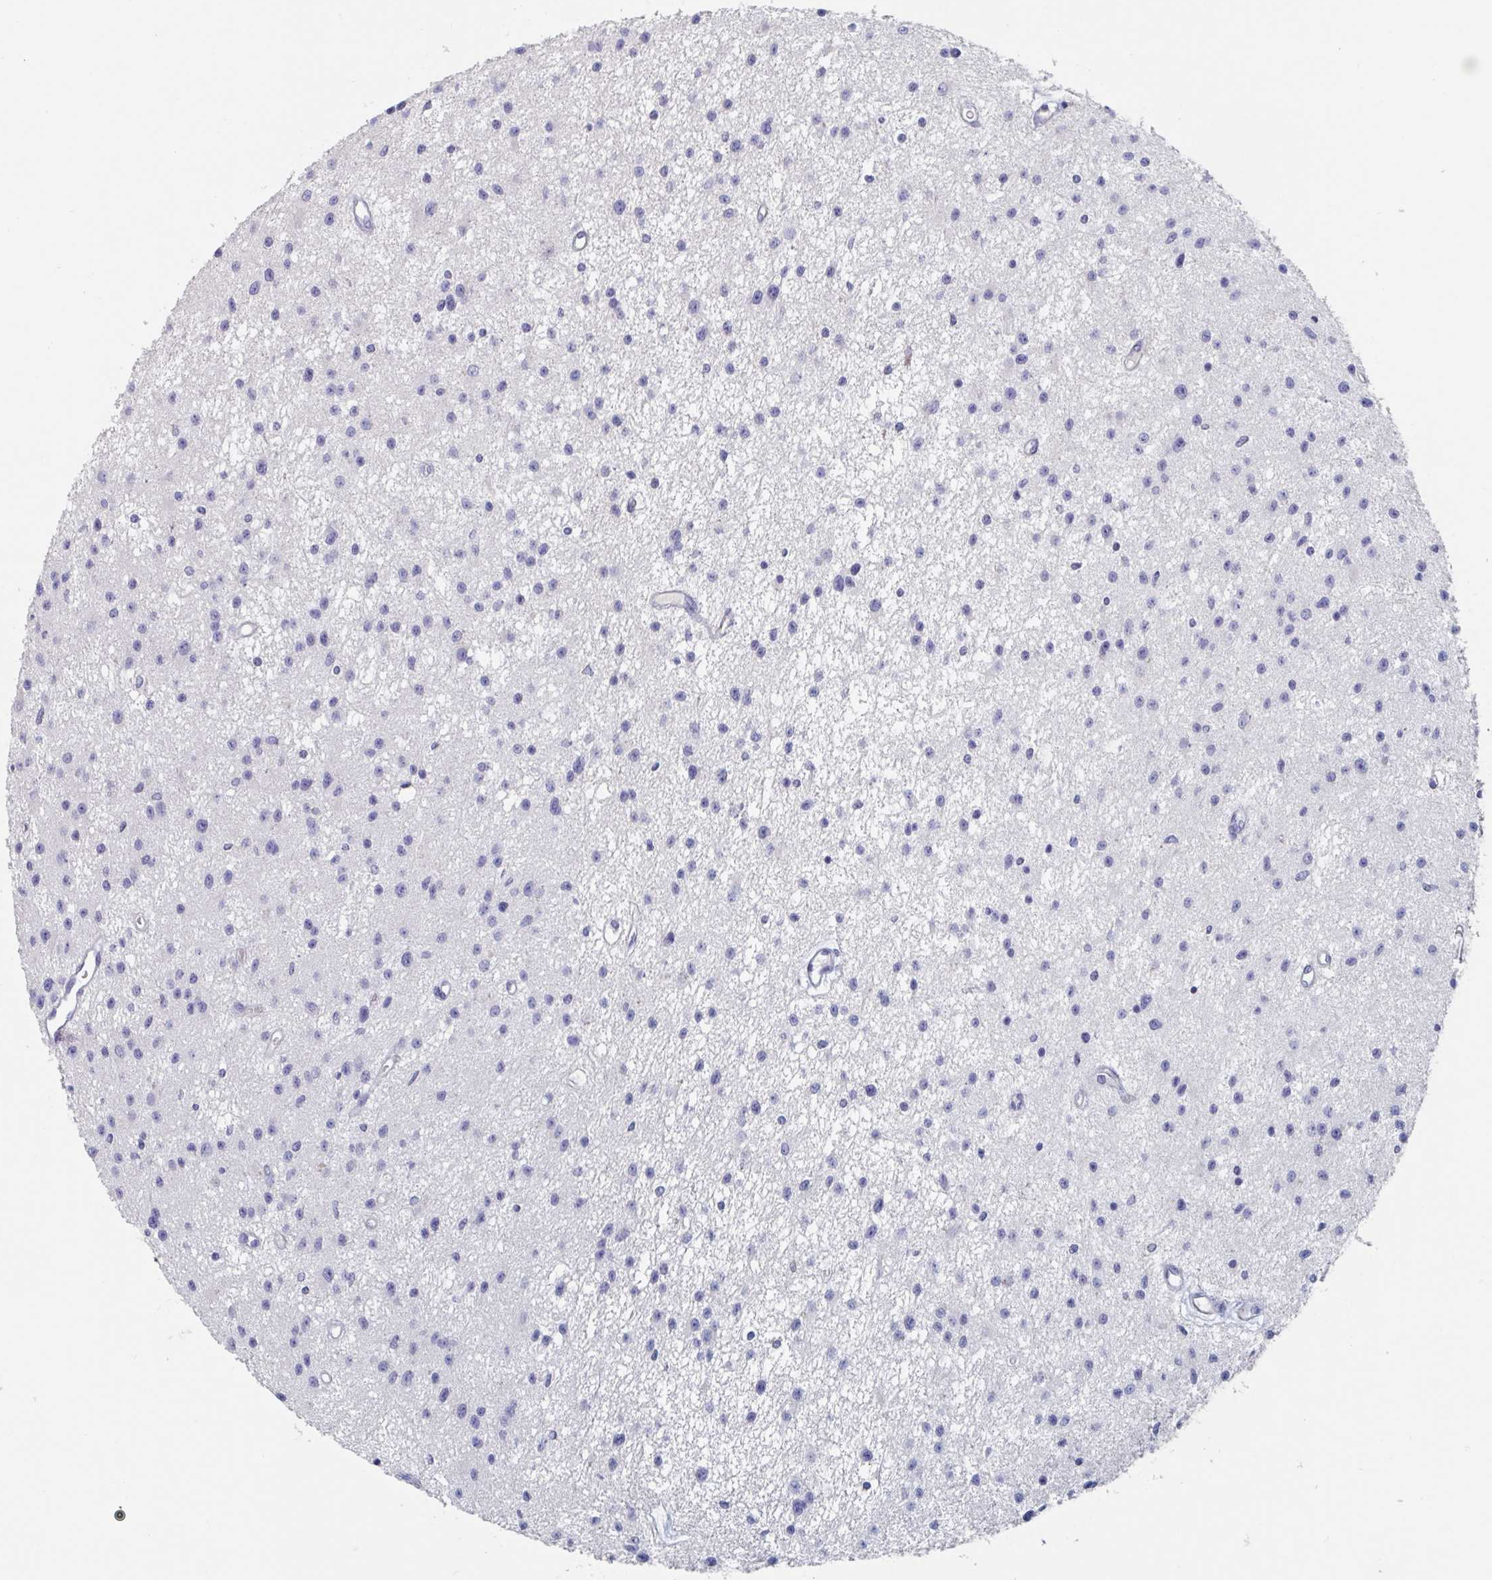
{"staining": {"intensity": "negative", "quantity": "none", "location": "none"}, "tissue": "glioma", "cell_type": "Tumor cells", "image_type": "cancer", "snomed": [{"axis": "morphology", "description": "Glioma, malignant, Low grade"}, {"axis": "topography", "description": "Brain"}], "caption": "Human malignant glioma (low-grade) stained for a protein using immunohistochemistry exhibits no staining in tumor cells.", "gene": "ABHD16A", "patient": {"sex": "male", "age": 43}}